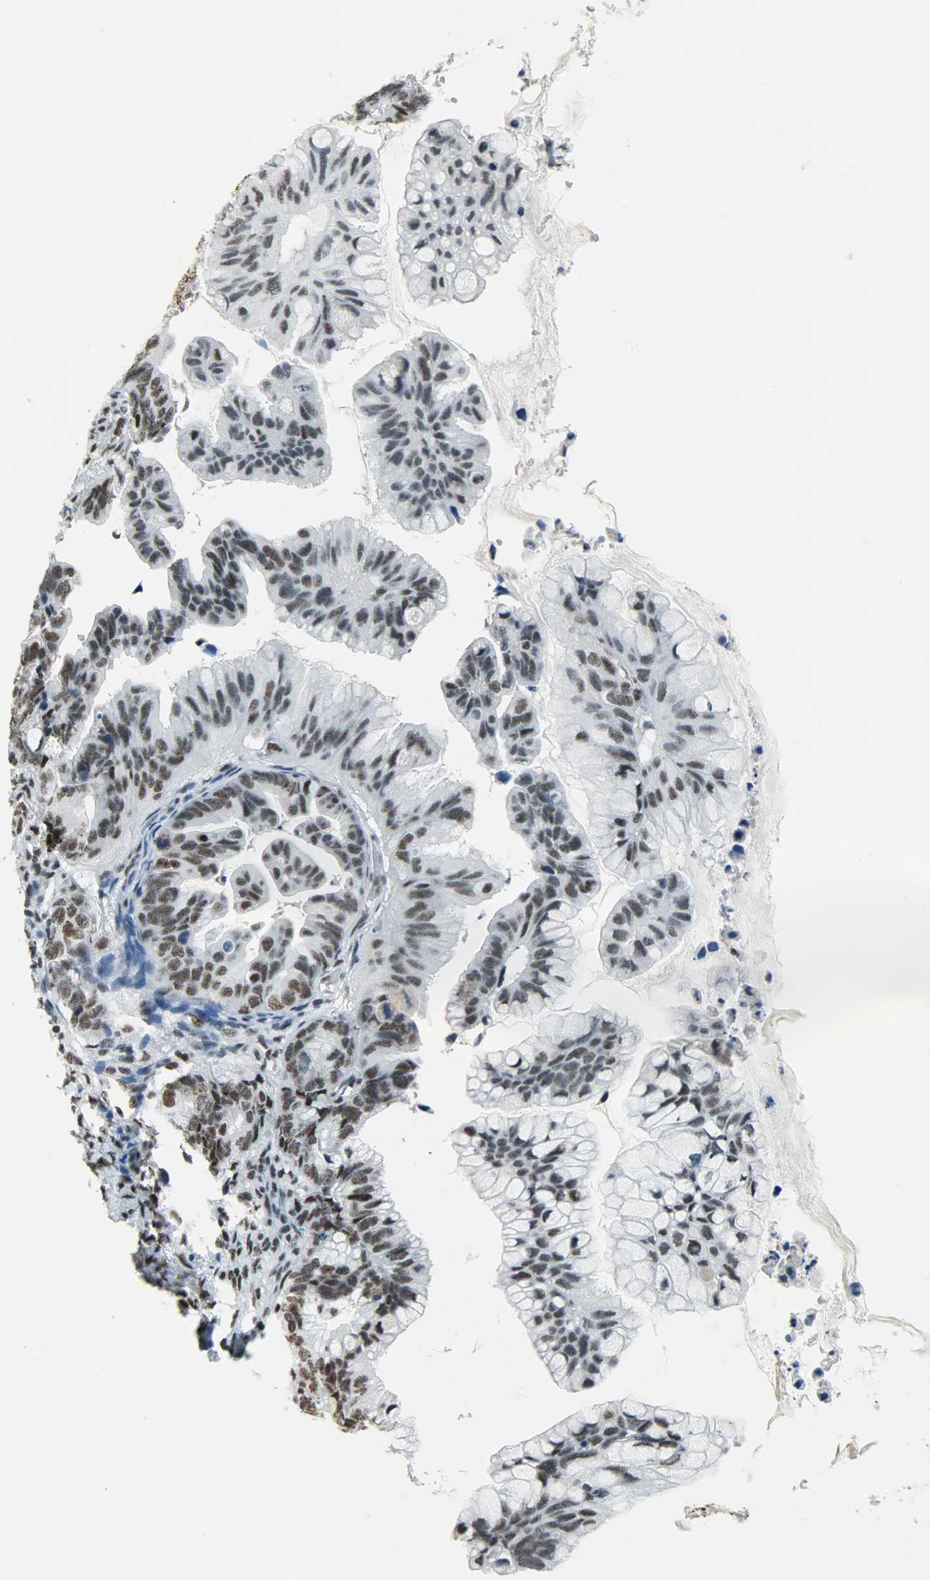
{"staining": {"intensity": "moderate", "quantity": "25%-75%", "location": "nuclear"}, "tissue": "ovarian cancer", "cell_type": "Tumor cells", "image_type": "cancer", "snomed": [{"axis": "morphology", "description": "Cystadenocarcinoma, mucinous, NOS"}, {"axis": "topography", "description": "Ovary"}], "caption": "High-power microscopy captured an immunohistochemistry histopathology image of ovarian cancer (mucinous cystadenocarcinoma), revealing moderate nuclear staining in about 25%-75% of tumor cells.", "gene": "SNRPA", "patient": {"sex": "female", "age": 36}}